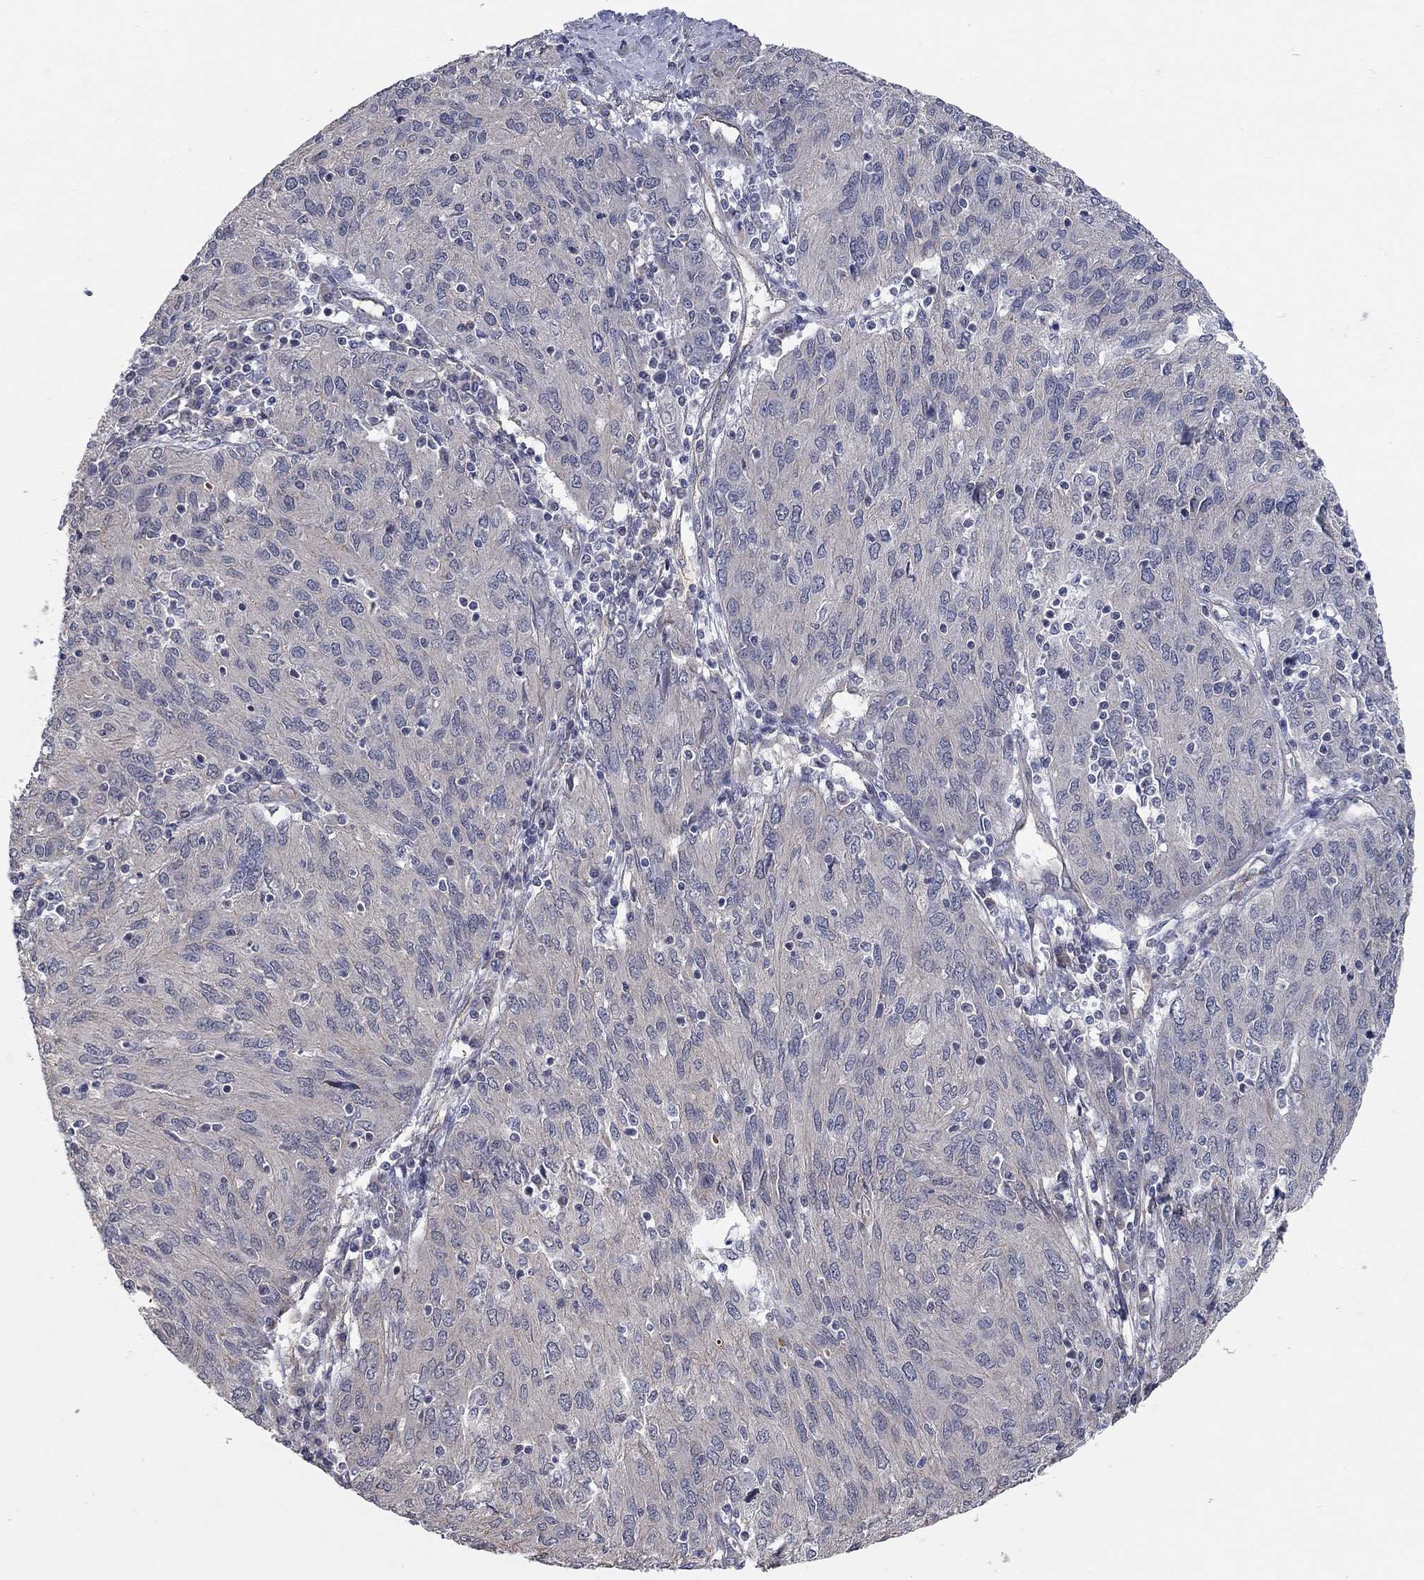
{"staining": {"intensity": "negative", "quantity": "none", "location": "none"}, "tissue": "ovarian cancer", "cell_type": "Tumor cells", "image_type": "cancer", "snomed": [{"axis": "morphology", "description": "Carcinoma, endometroid"}, {"axis": "topography", "description": "Ovary"}], "caption": "High power microscopy histopathology image of an immunohistochemistry micrograph of endometroid carcinoma (ovarian), revealing no significant staining in tumor cells. The staining was performed using DAB (3,3'-diaminobenzidine) to visualize the protein expression in brown, while the nuclei were stained in blue with hematoxylin (Magnification: 20x).", "gene": "WASF3", "patient": {"sex": "female", "age": 50}}